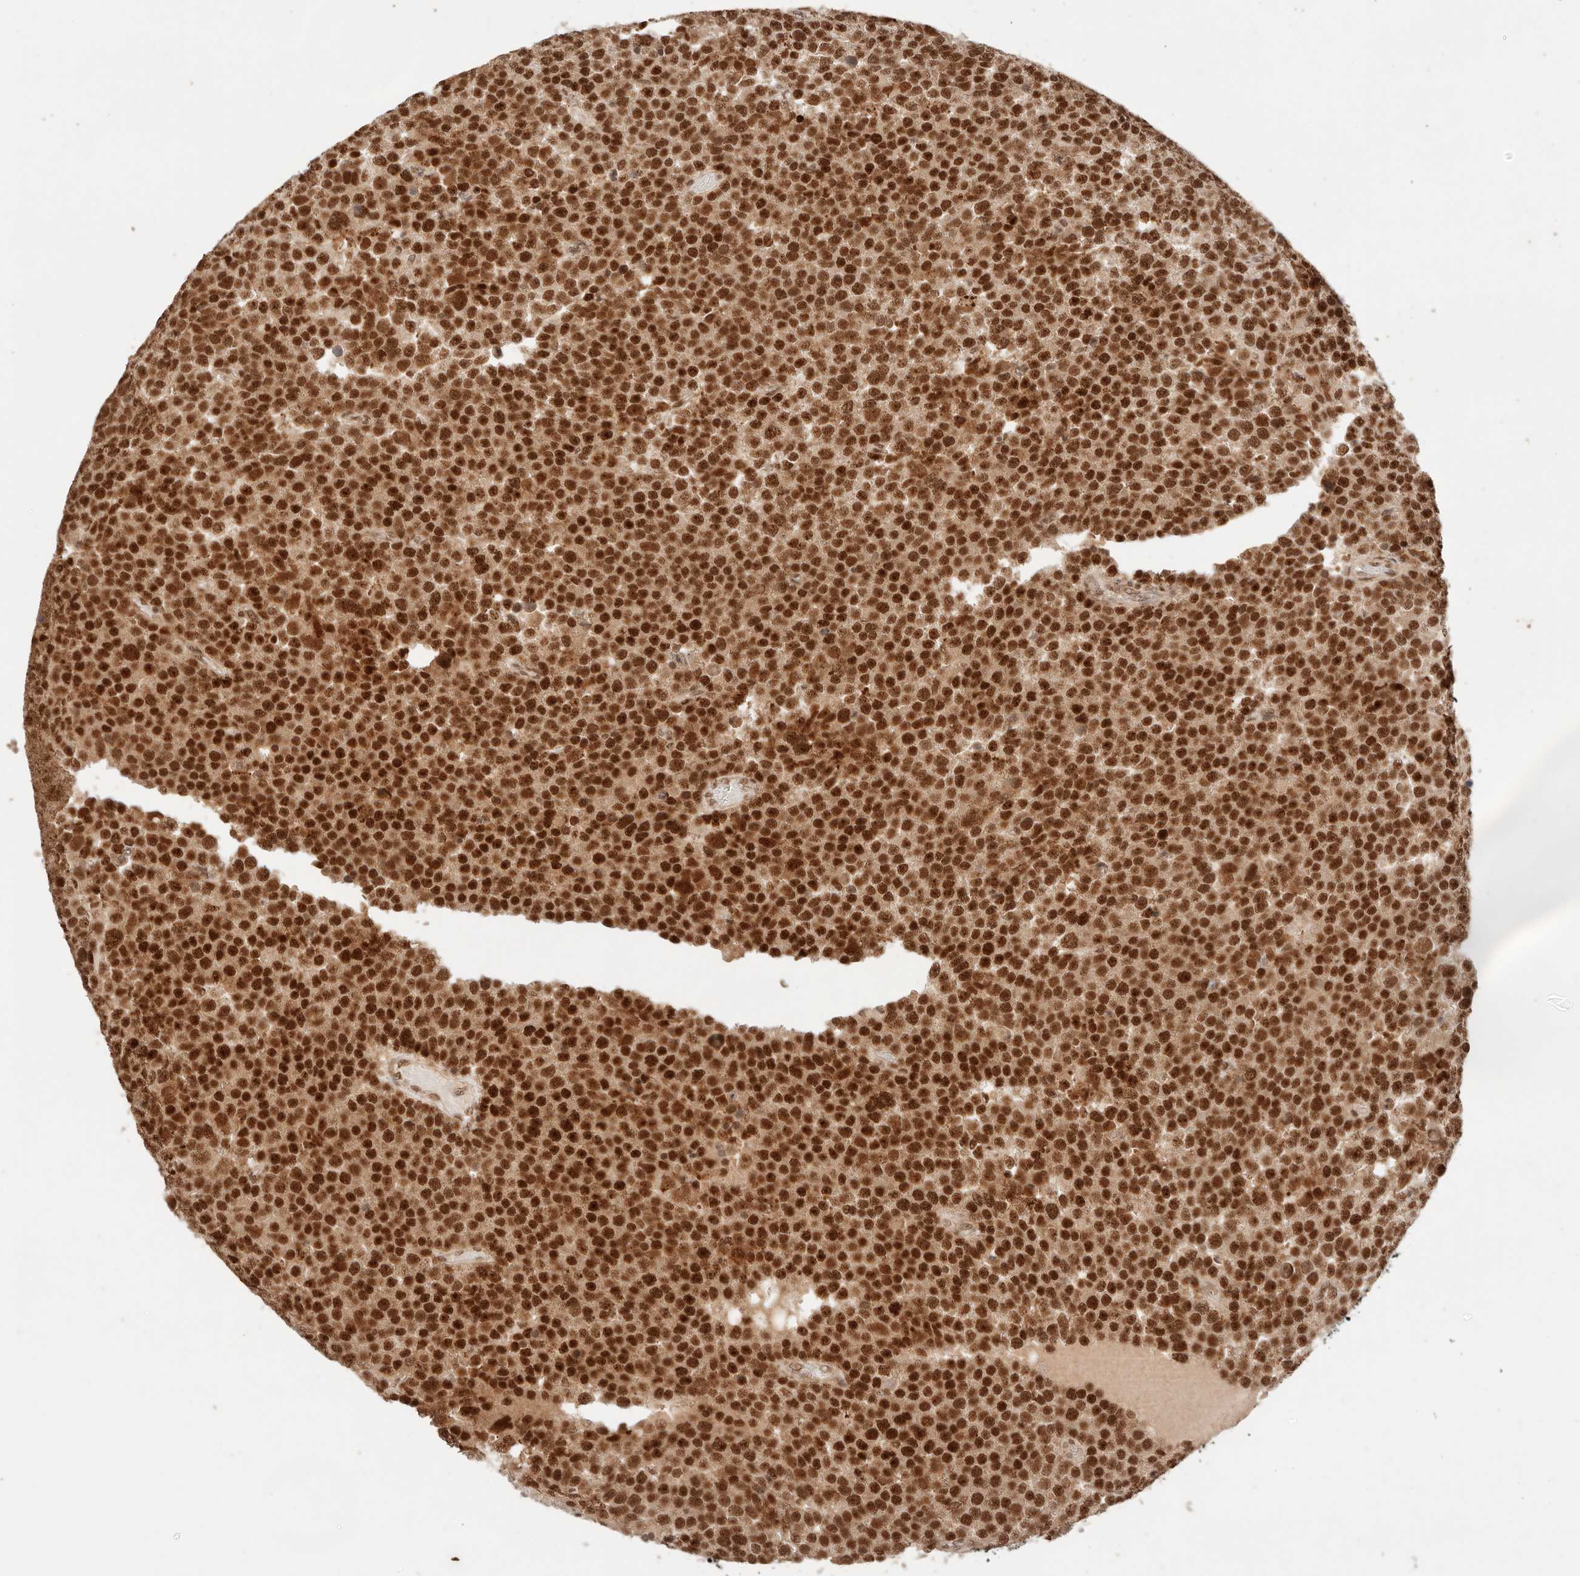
{"staining": {"intensity": "strong", "quantity": ">75%", "location": "nuclear"}, "tissue": "testis cancer", "cell_type": "Tumor cells", "image_type": "cancer", "snomed": [{"axis": "morphology", "description": "Seminoma, NOS"}, {"axis": "topography", "description": "Testis"}], "caption": "Testis seminoma stained with a brown dye shows strong nuclear positive expression in approximately >75% of tumor cells.", "gene": "GTF2E2", "patient": {"sex": "male", "age": 71}}